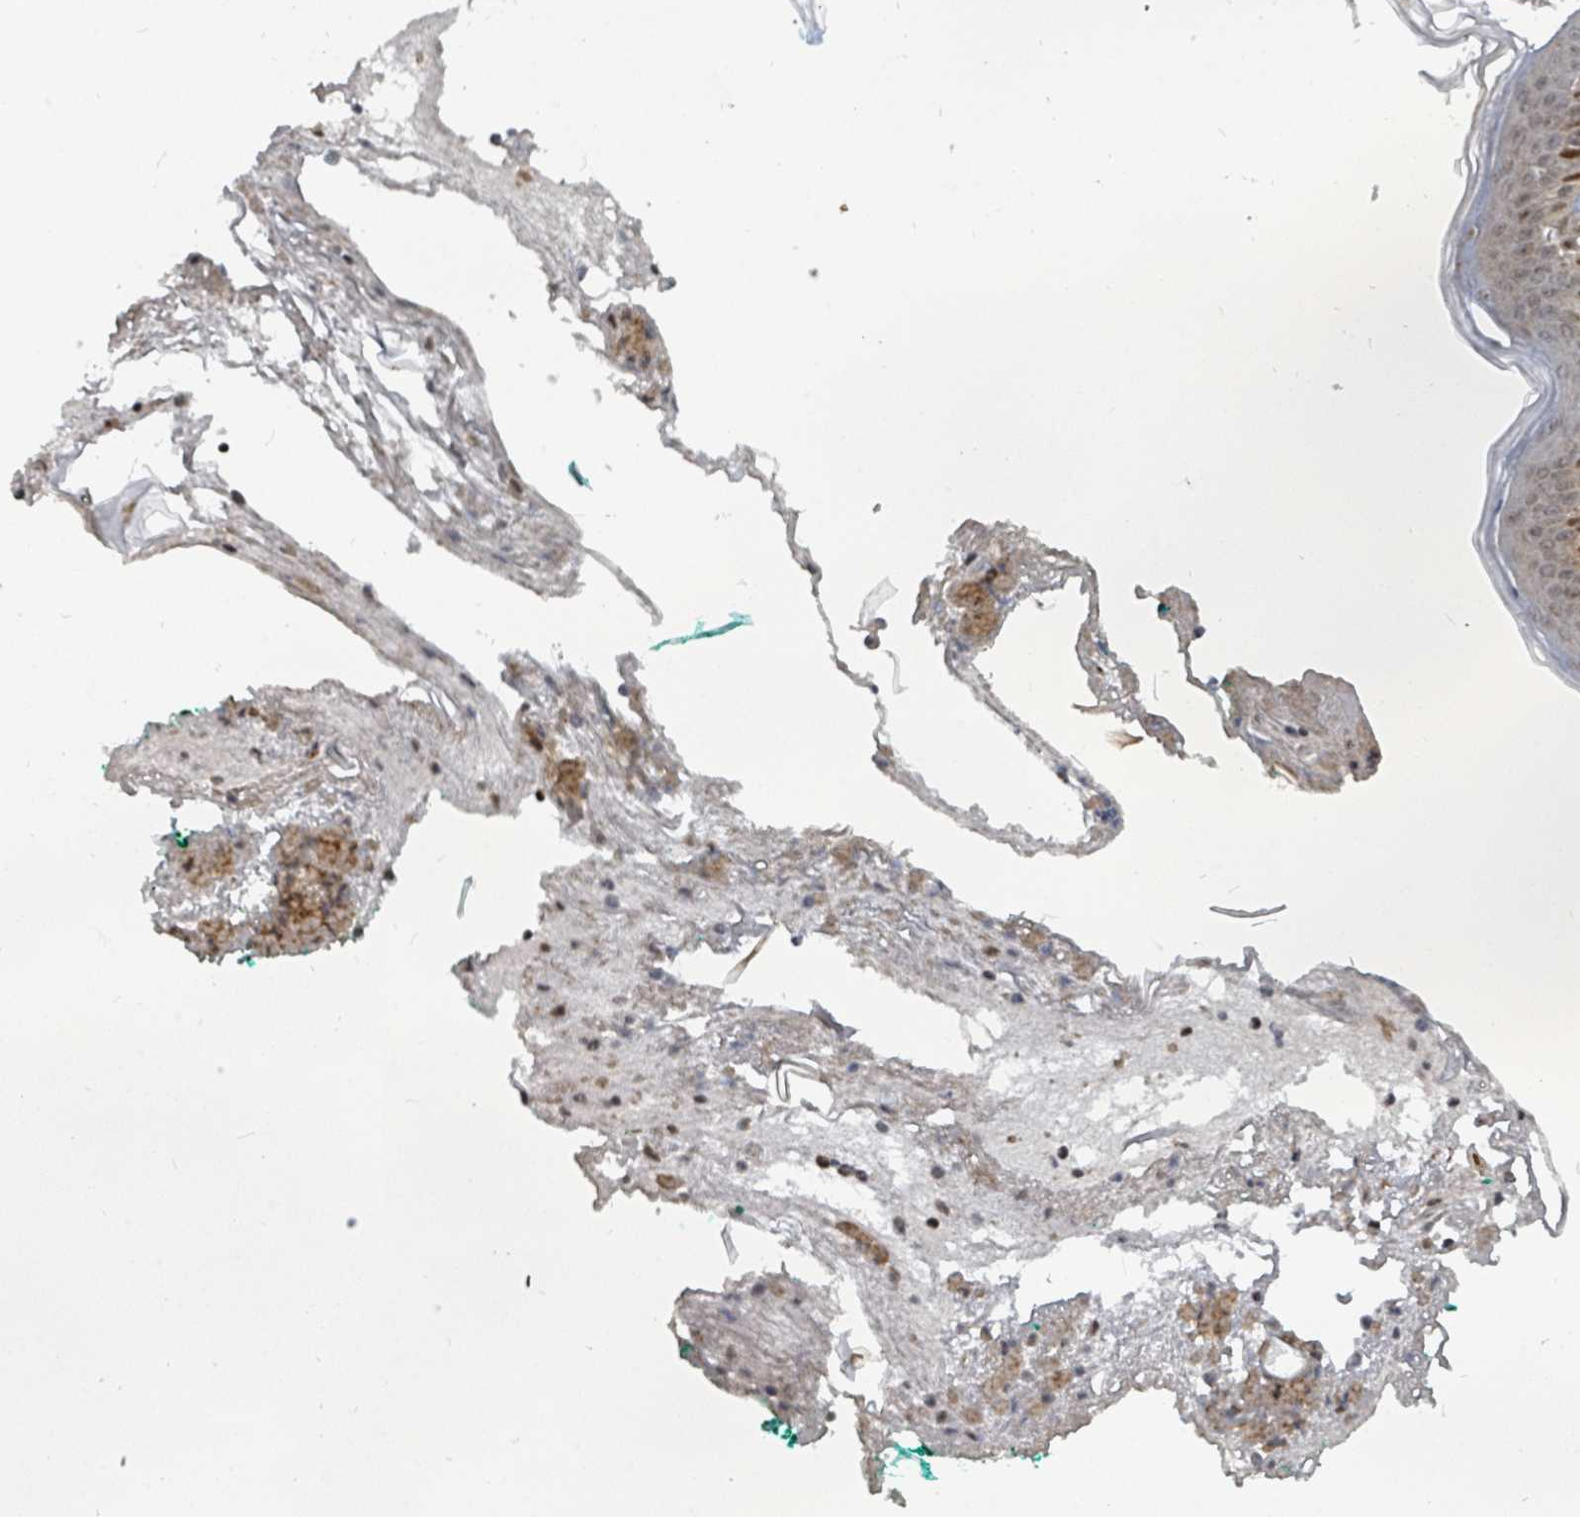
{"staining": {"intensity": "strong", "quantity": ">75%", "location": "nuclear"}, "tissue": "skin", "cell_type": "Fibroblasts", "image_type": "normal", "snomed": [{"axis": "morphology", "description": "Normal tissue, NOS"}, {"axis": "morphology", "description": "Malignant melanoma, NOS"}, {"axis": "topography", "description": "Skin"}], "caption": "Protein expression by immunohistochemistry (IHC) reveals strong nuclear positivity in approximately >75% of fibroblasts in normal skin.", "gene": "TRDMT1", "patient": {"sex": "male", "age": 80}}